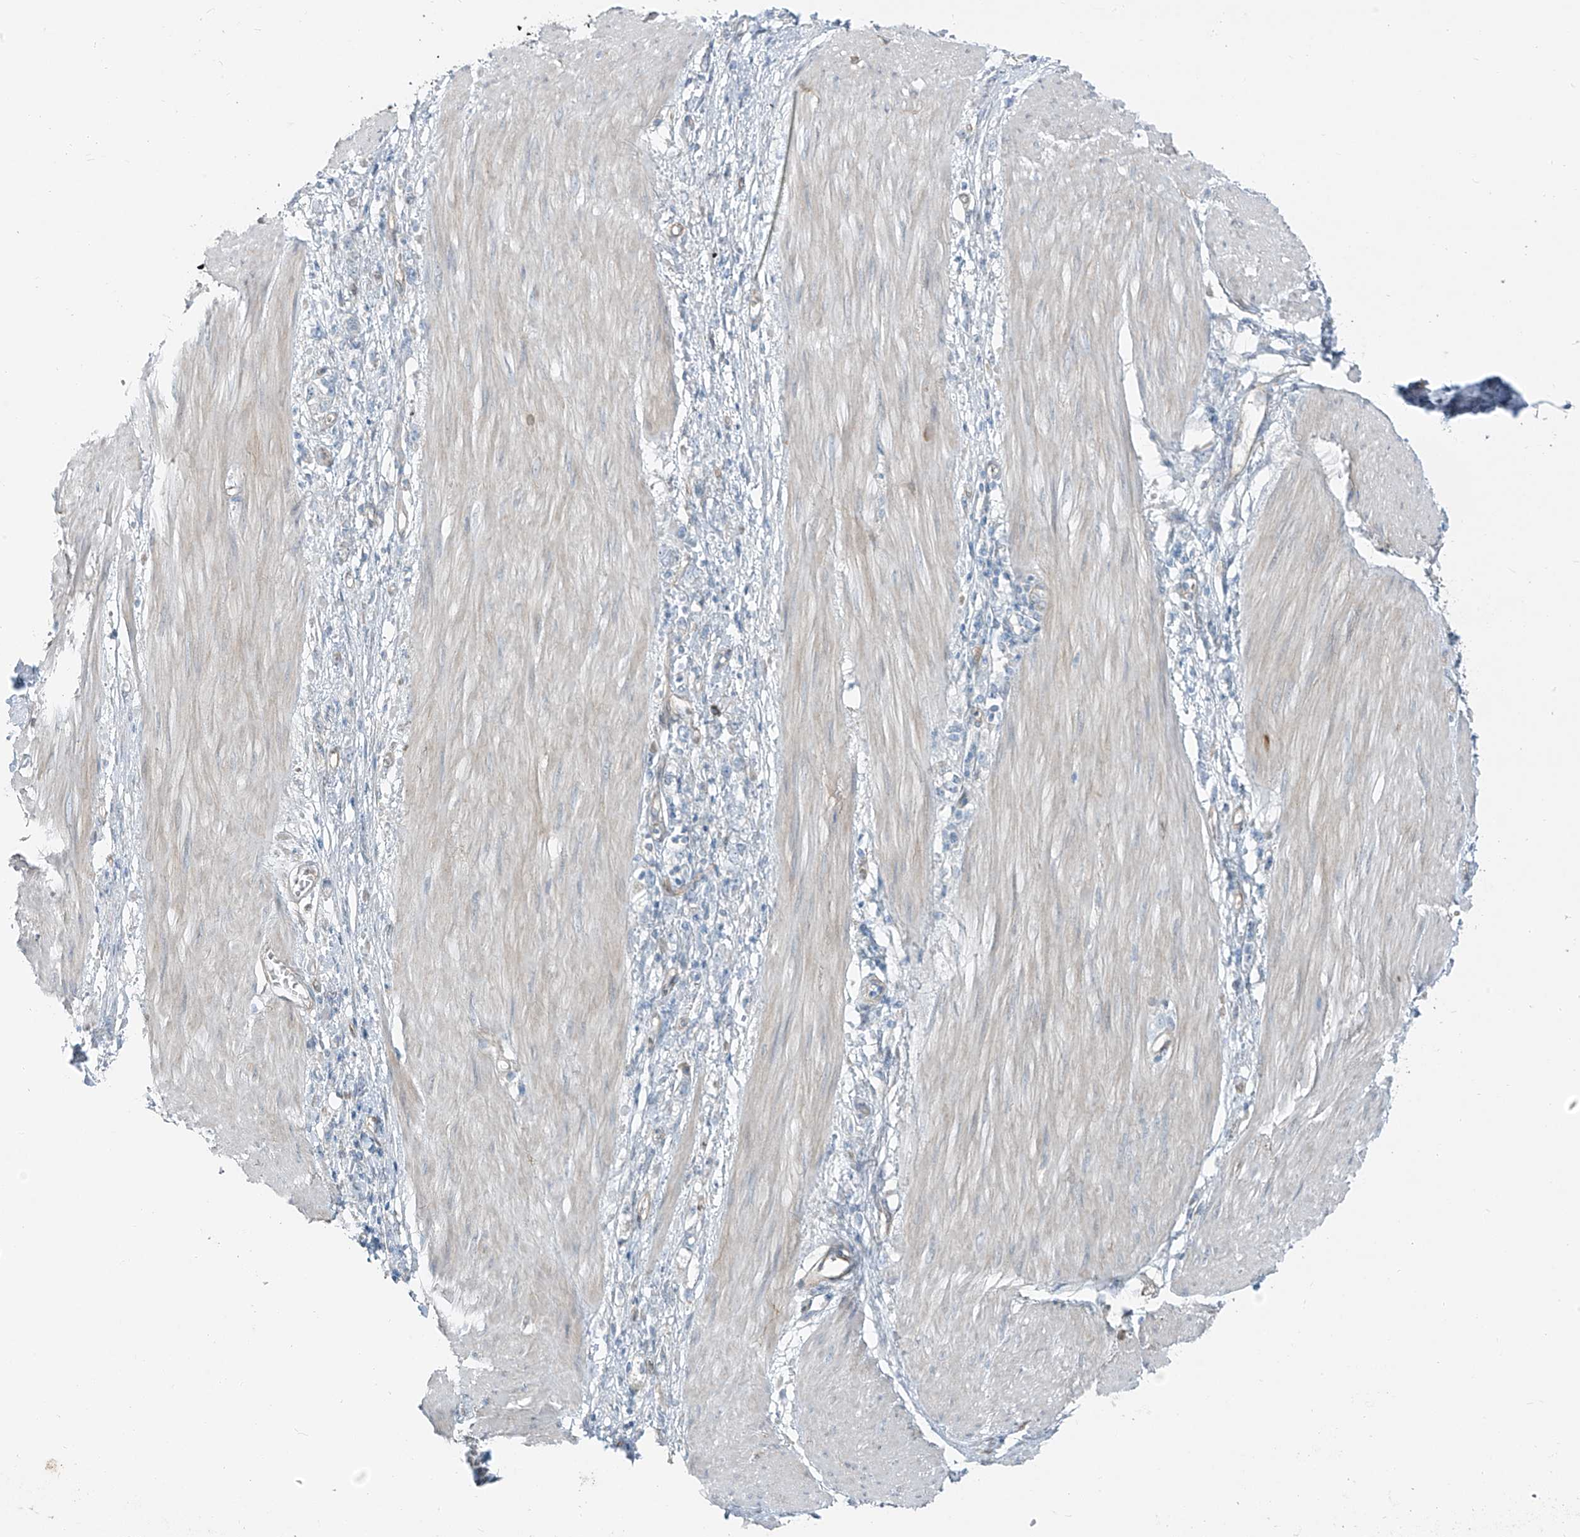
{"staining": {"intensity": "negative", "quantity": "none", "location": "none"}, "tissue": "stomach cancer", "cell_type": "Tumor cells", "image_type": "cancer", "snomed": [{"axis": "morphology", "description": "Adenocarcinoma, NOS"}, {"axis": "topography", "description": "Stomach"}], "caption": "Adenocarcinoma (stomach) stained for a protein using immunohistochemistry (IHC) displays no expression tumor cells.", "gene": "TNS2", "patient": {"sex": "female", "age": 76}}